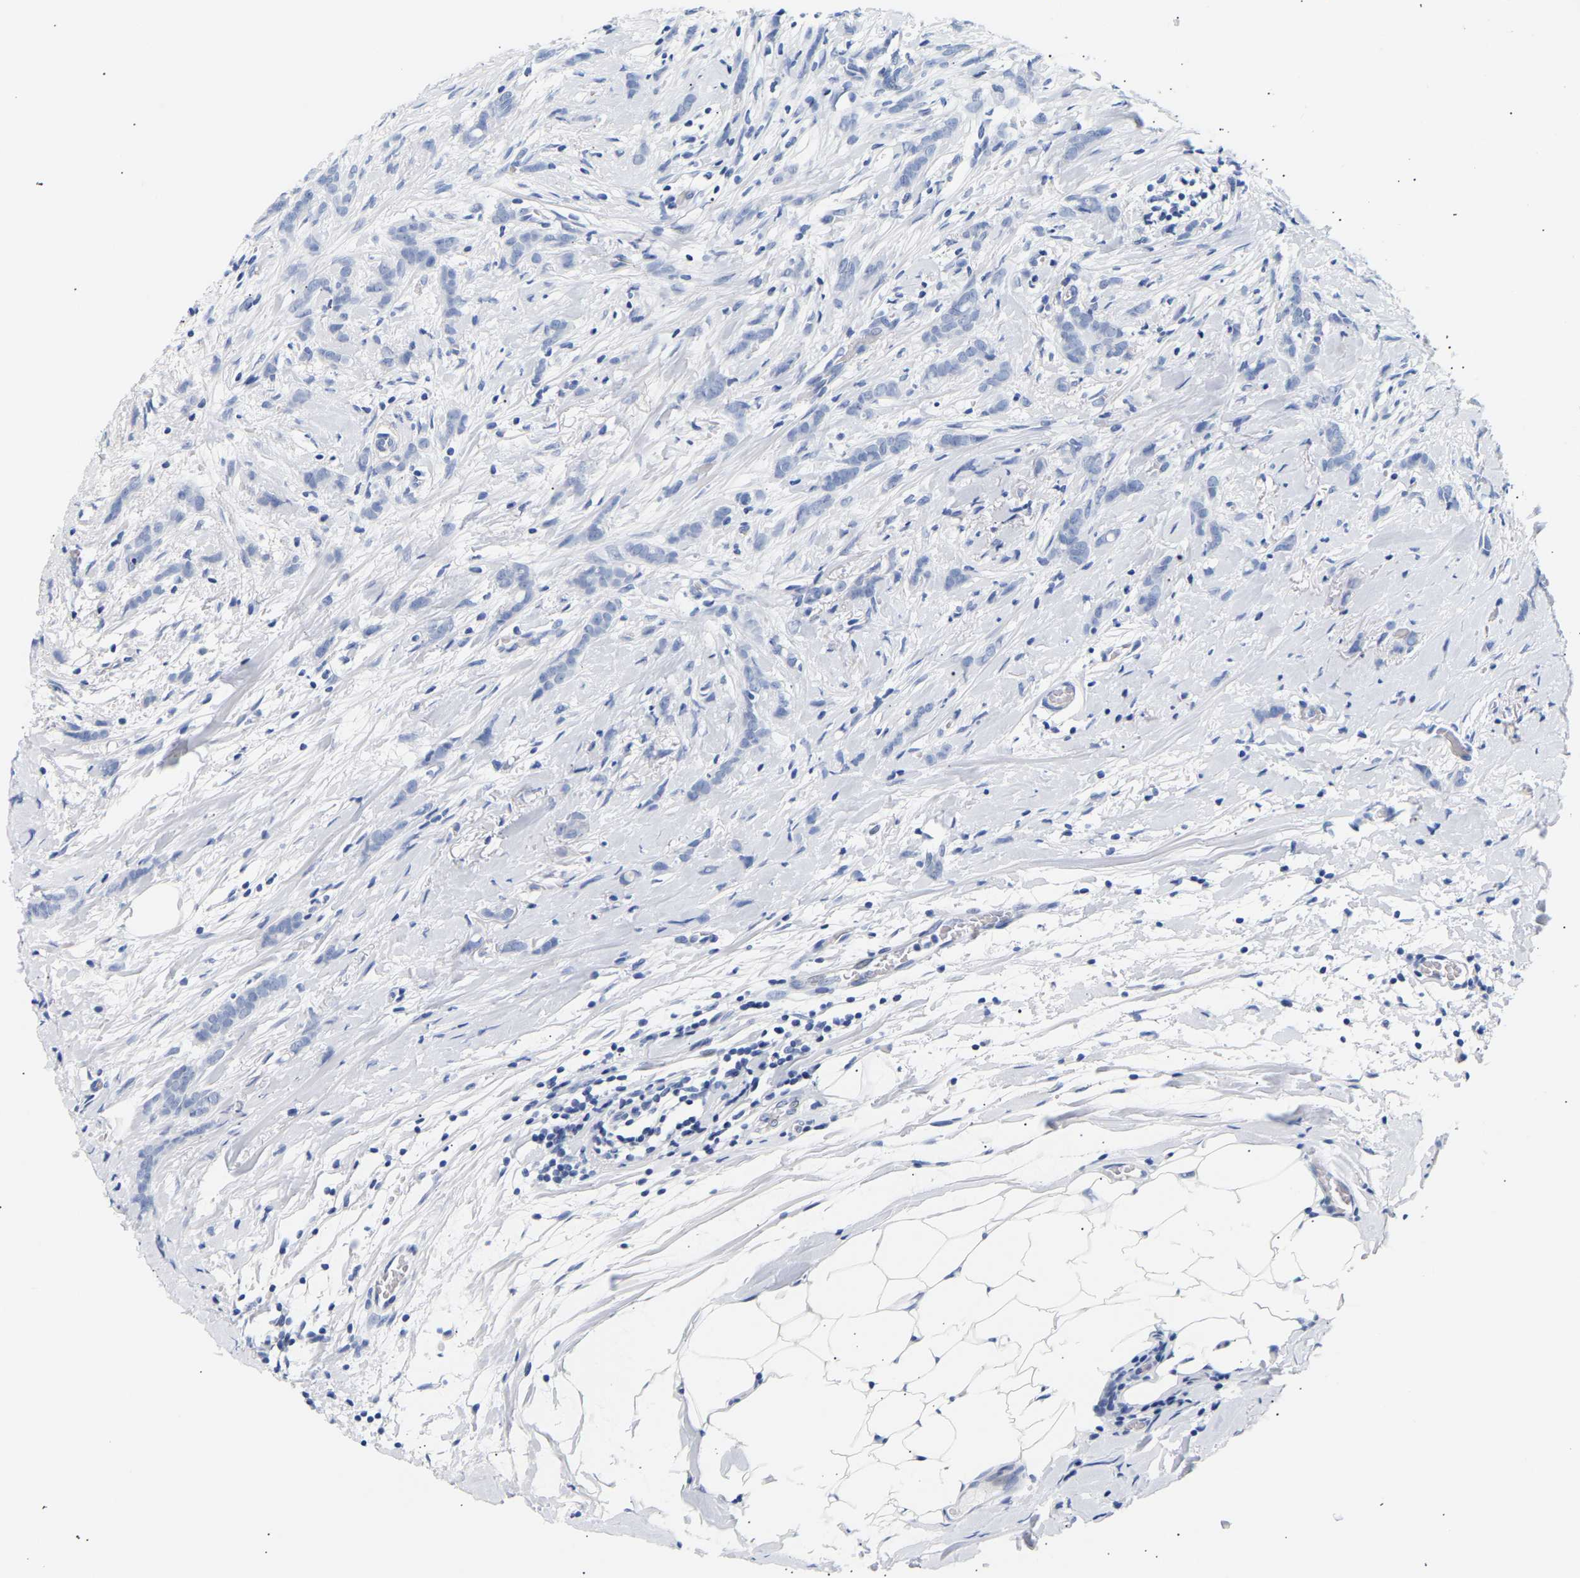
{"staining": {"intensity": "negative", "quantity": "none", "location": "none"}, "tissue": "breast cancer", "cell_type": "Tumor cells", "image_type": "cancer", "snomed": [{"axis": "morphology", "description": "Lobular carcinoma, in situ"}, {"axis": "morphology", "description": "Lobular carcinoma"}, {"axis": "topography", "description": "Breast"}], "caption": "Immunohistochemistry (IHC) of human breast cancer (lobular carcinoma in situ) displays no positivity in tumor cells.", "gene": "SPINK2", "patient": {"sex": "female", "age": 41}}